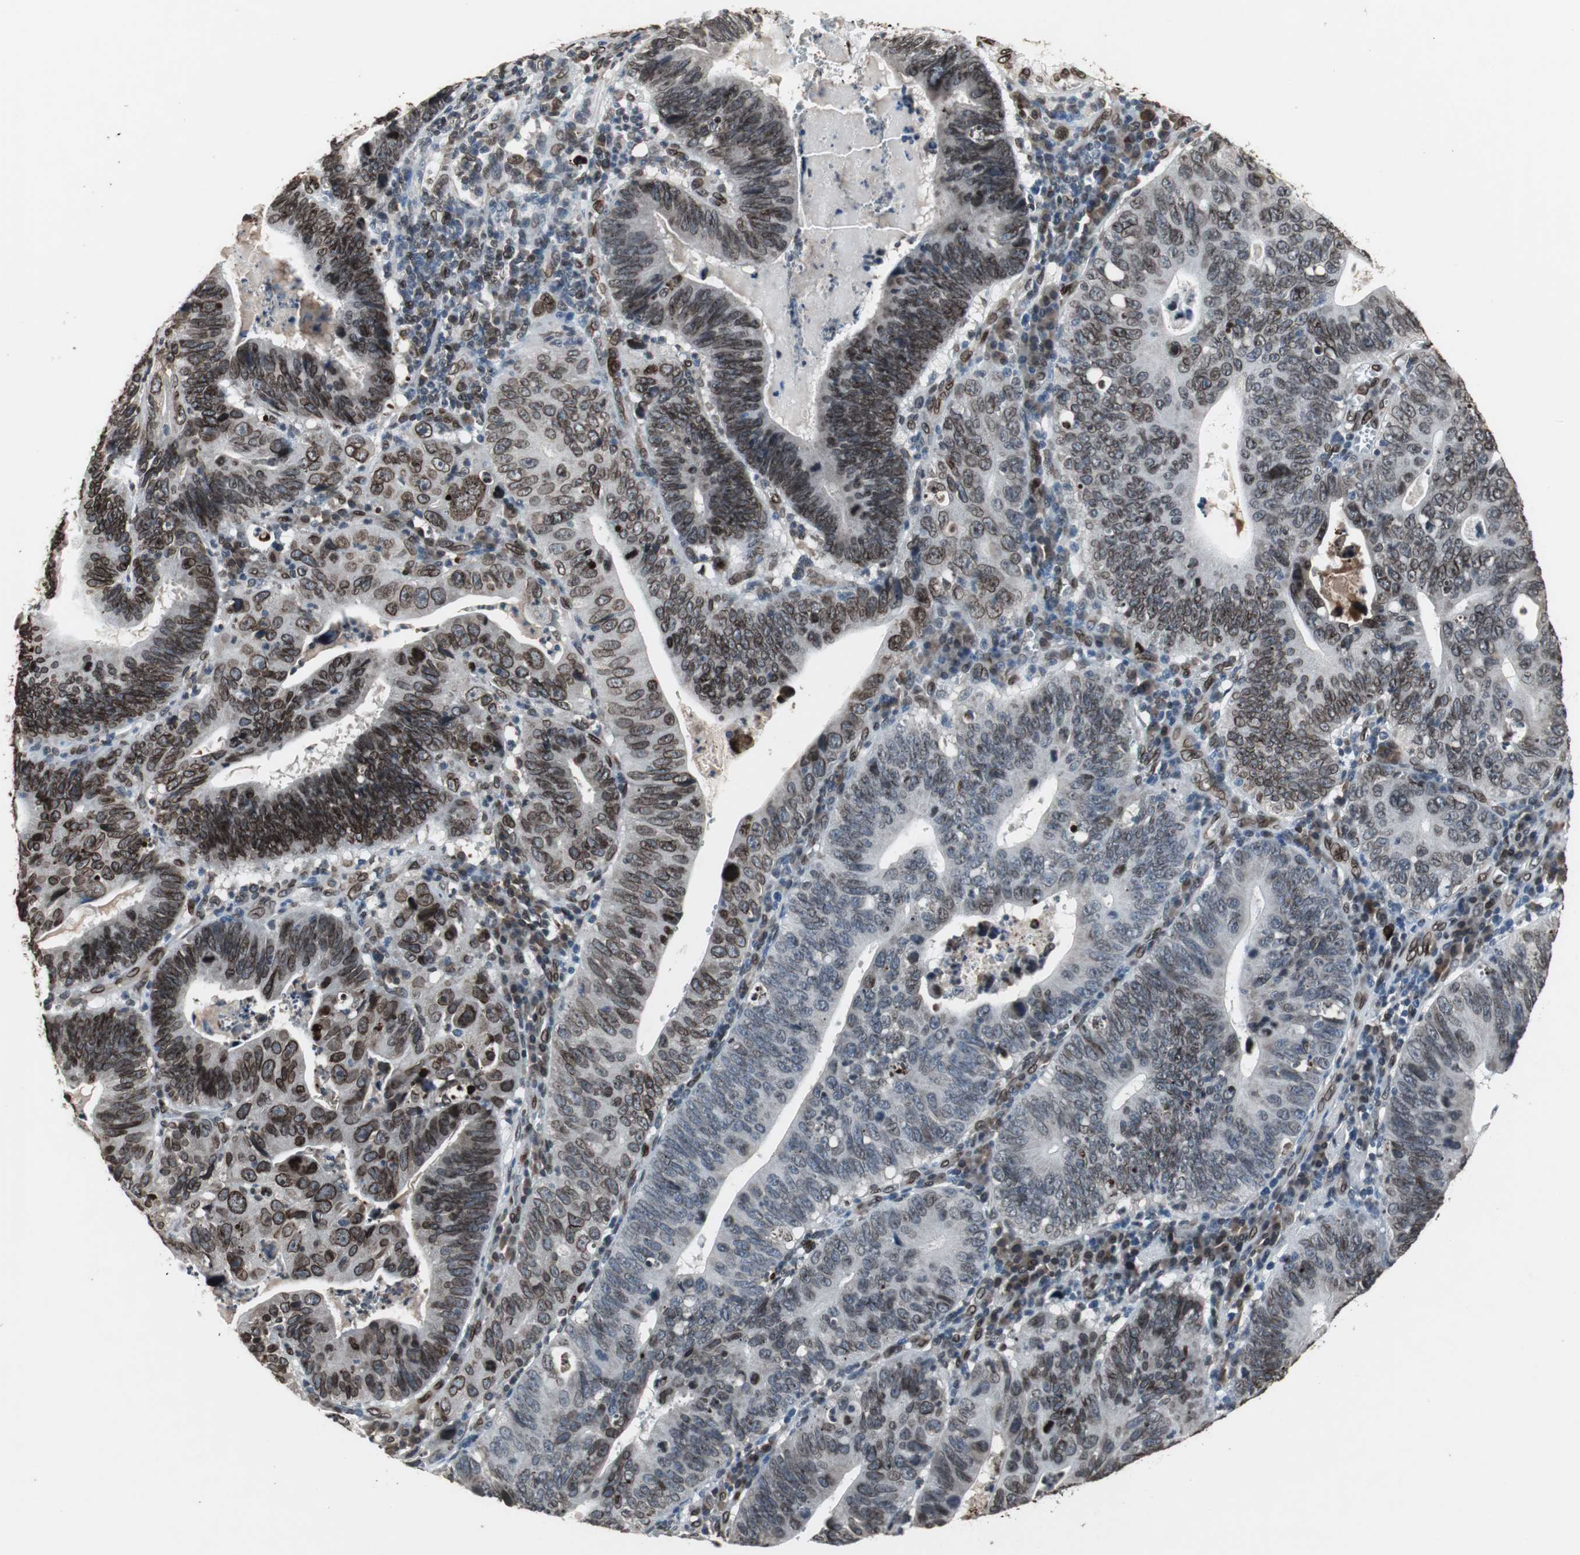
{"staining": {"intensity": "strong", "quantity": ">75%", "location": "cytoplasmic/membranous,nuclear"}, "tissue": "stomach cancer", "cell_type": "Tumor cells", "image_type": "cancer", "snomed": [{"axis": "morphology", "description": "Adenocarcinoma, NOS"}, {"axis": "topography", "description": "Stomach"}], "caption": "Tumor cells reveal high levels of strong cytoplasmic/membranous and nuclear positivity in about >75% of cells in stomach cancer. Immunohistochemistry stains the protein in brown and the nuclei are stained blue.", "gene": "LMNA", "patient": {"sex": "male", "age": 59}}